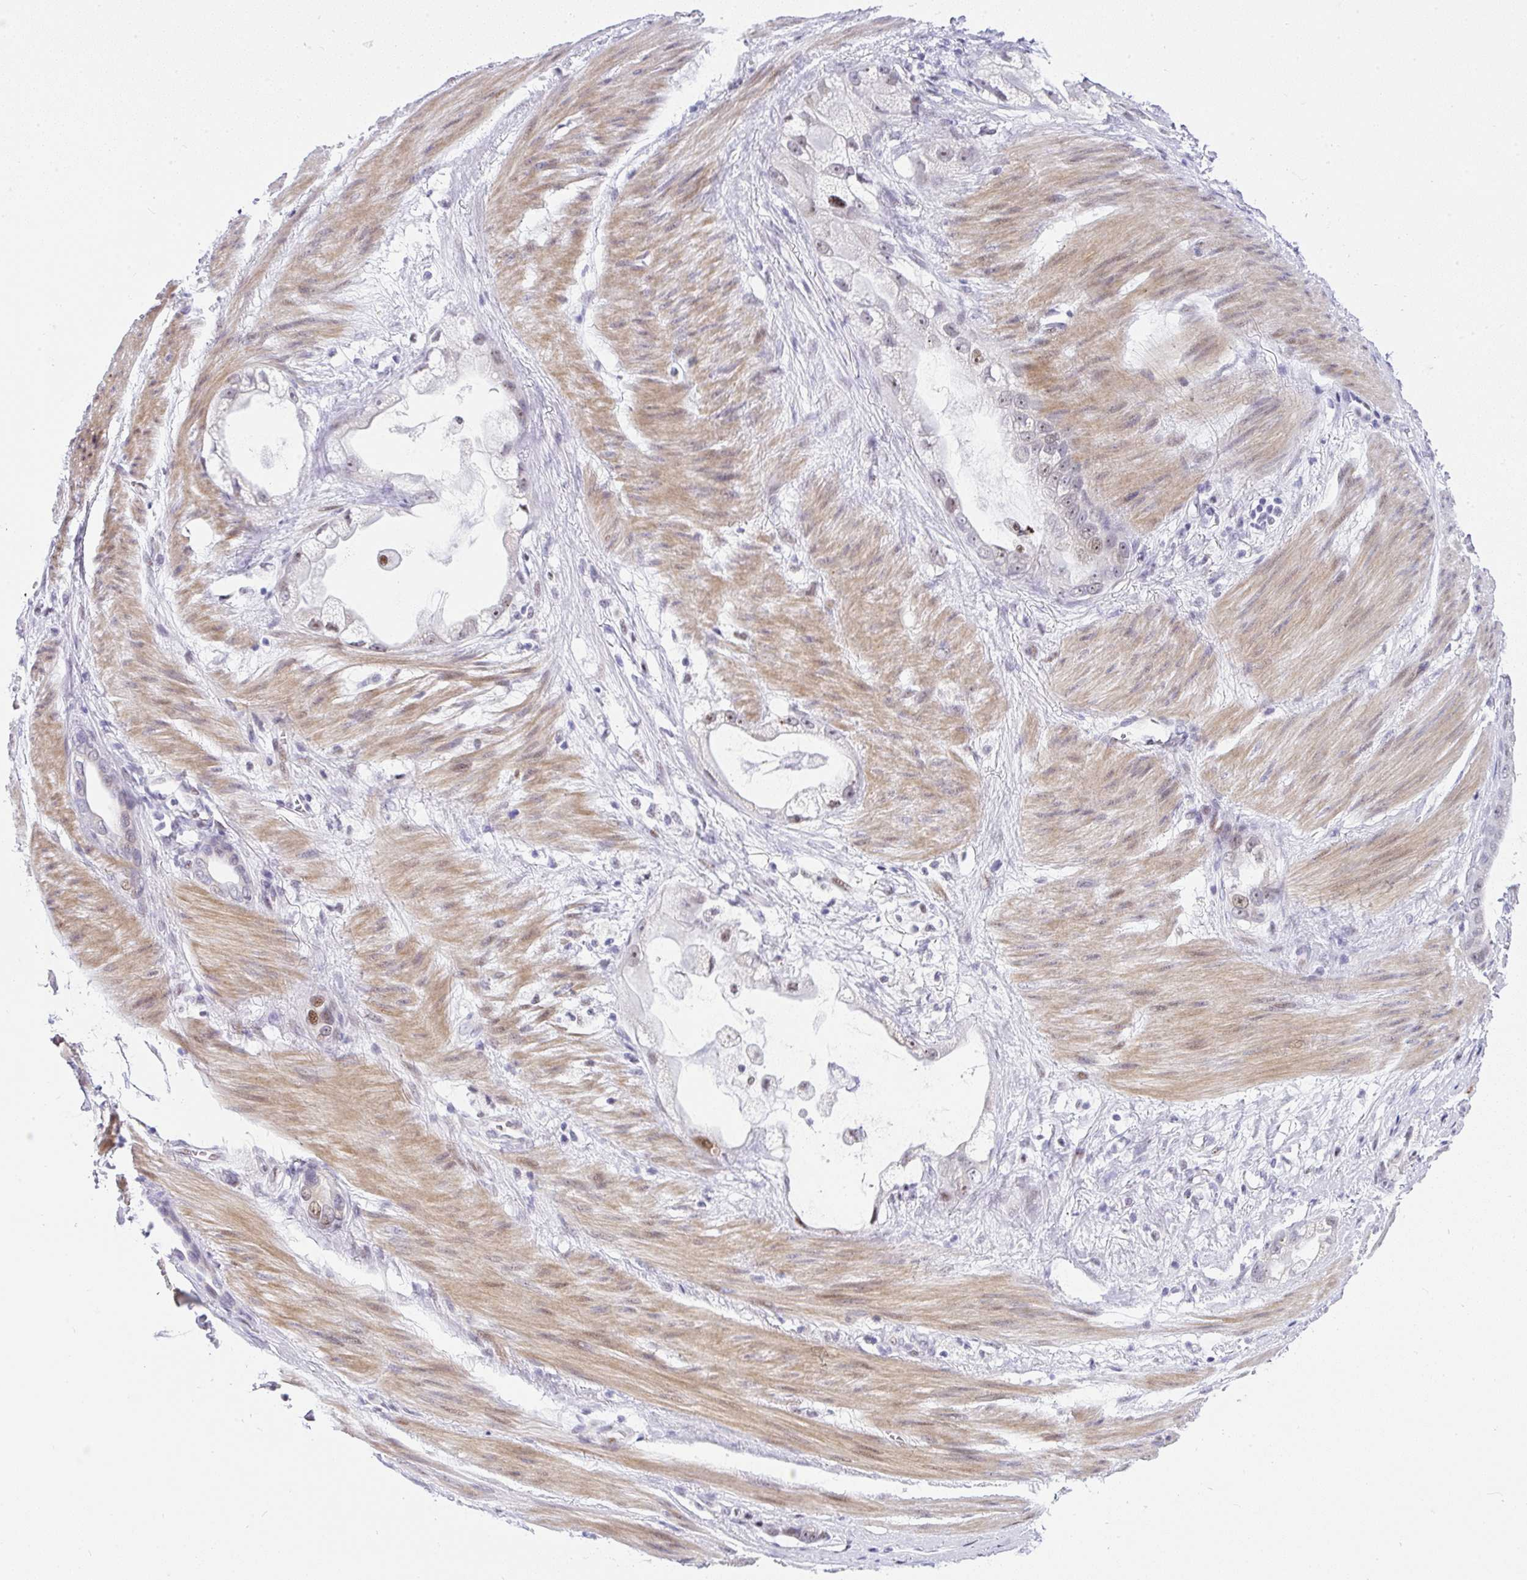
{"staining": {"intensity": "moderate", "quantity": "<25%", "location": "nuclear"}, "tissue": "stomach cancer", "cell_type": "Tumor cells", "image_type": "cancer", "snomed": [{"axis": "morphology", "description": "Adenocarcinoma, NOS"}, {"axis": "topography", "description": "Stomach"}], "caption": "An image showing moderate nuclear positivity in about <25% of tumor cells in stomach adenocarcinoma, as visualized by brown immunohistochemical staining.", "gene": "NR1D2", "patient": {"sex": "male", "age": 55}}